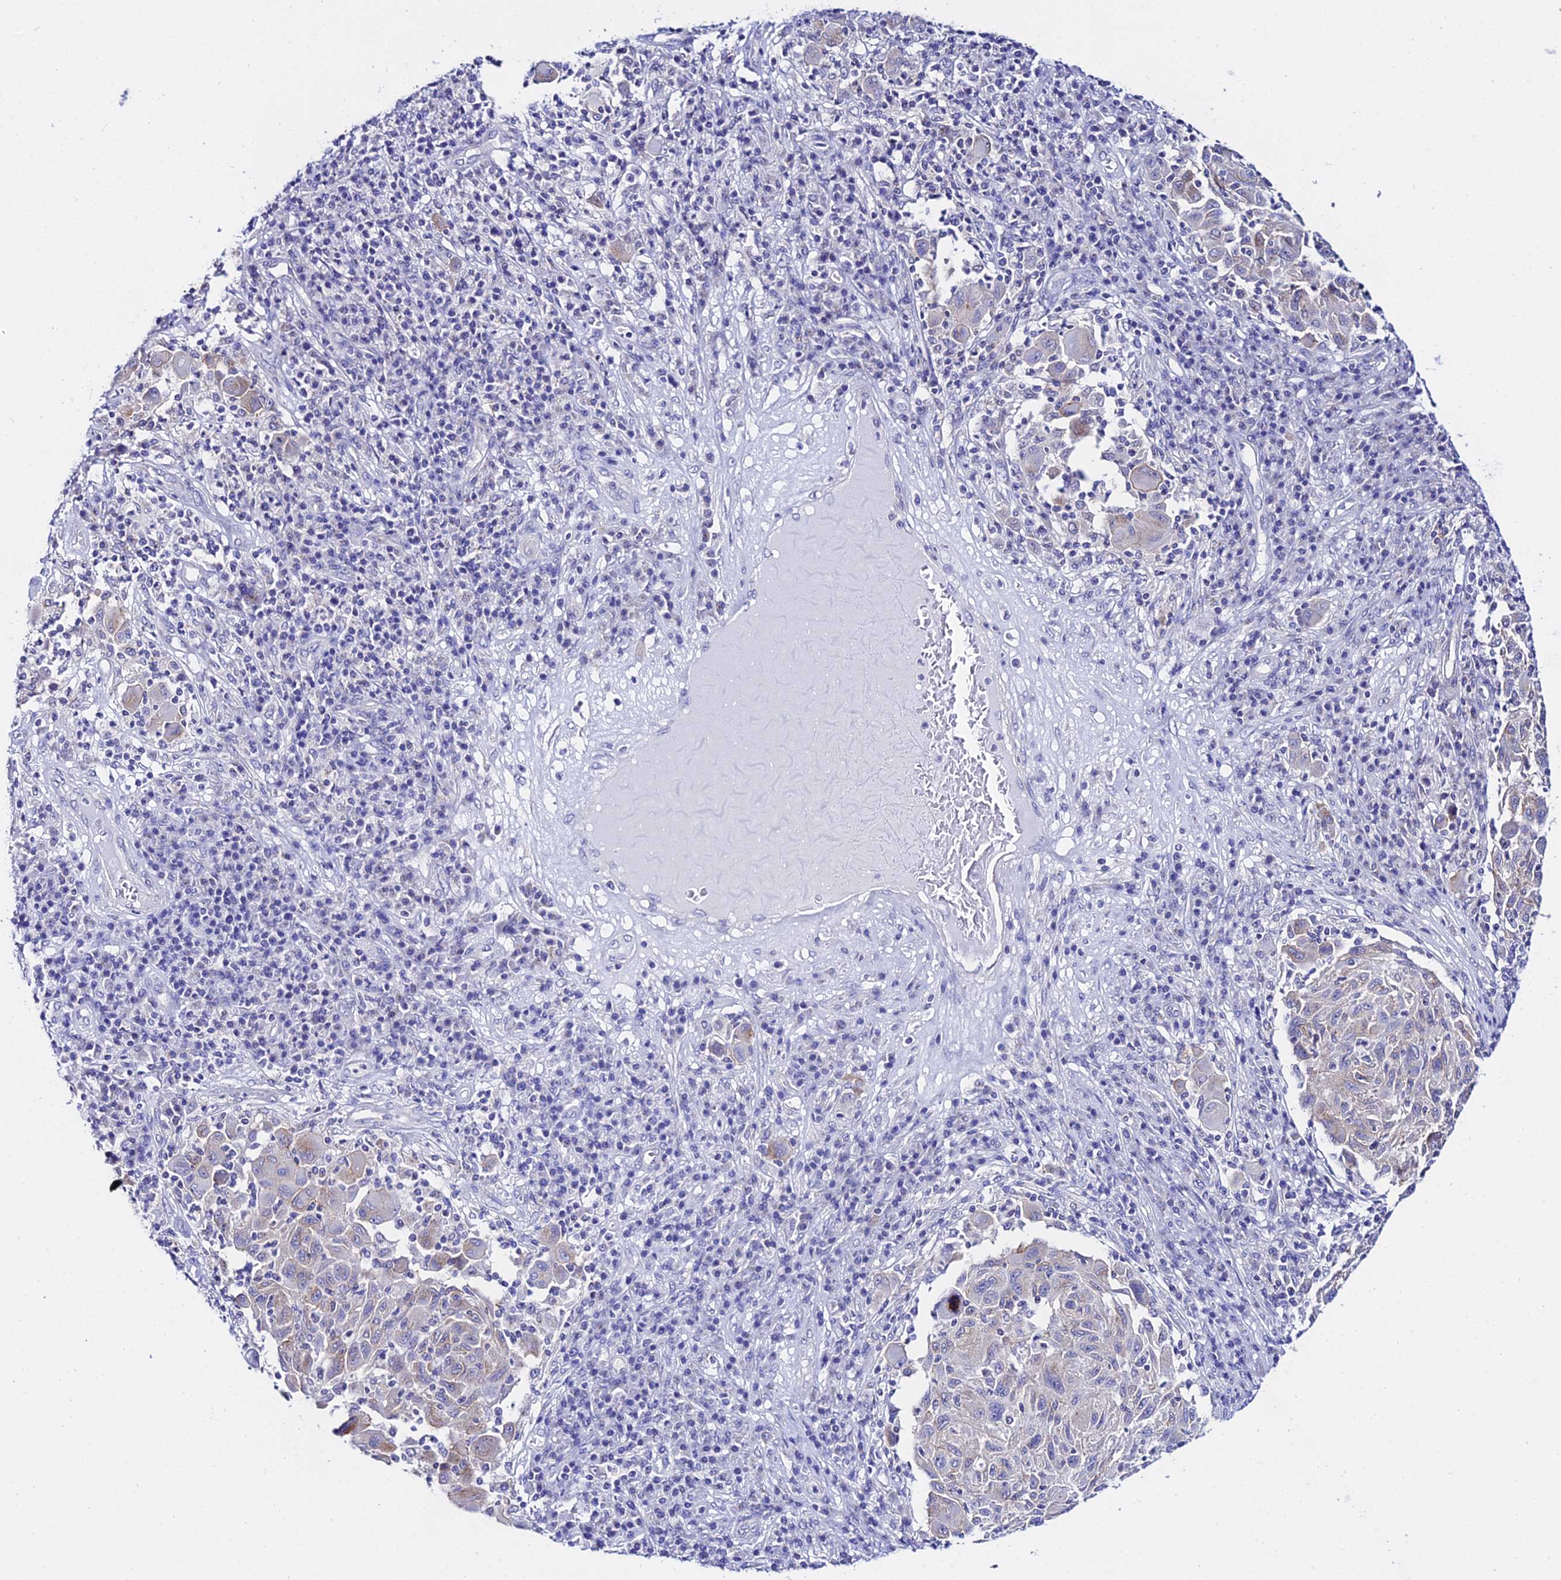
{"staining": {"intensity": "negative", "quantity": "none", "location": "none"}, "tissue": "melanoma", "cell_type": "Tumor cells", "image_type": "cancer", "snomed": [{"axis": "morphology", "description": "Malignant melanoma, NOS"}, {"axis": "topography", "description": "Skin"}], "caption": "Tumor cells show no significant expression in melanoma. (Immunohistochemistry (ihc), brightfield microscopy, high magnification).", "gene": "ATG16L2", "patient": {"sex": "male", "age": 53}}